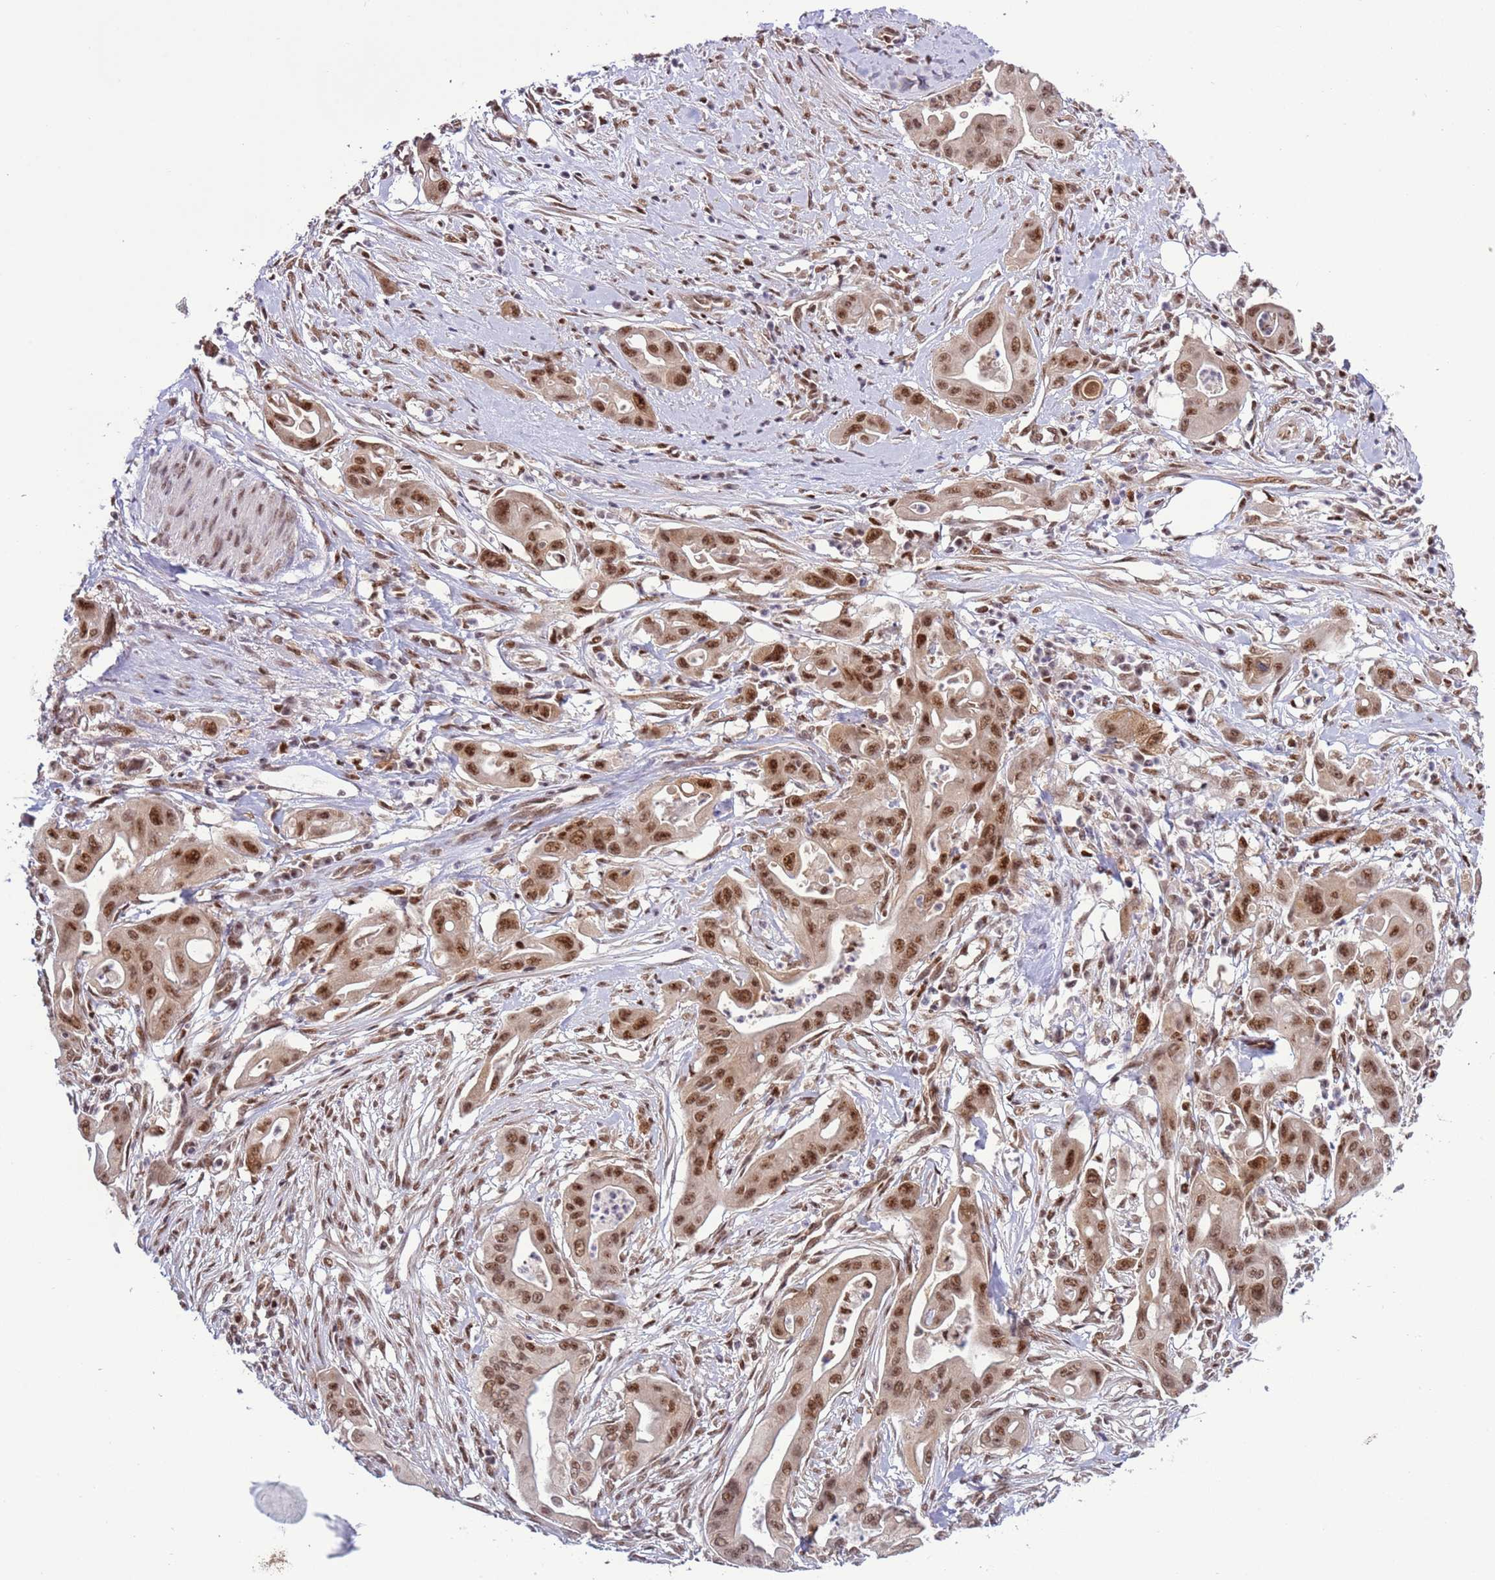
{"staining": {"intensity": "moderate", "quantity": ">75%", "location": "nuclear"}, "tissue": "ovarian cancer", "cell_type": "Tumor cells", "image_type": "cancer", "snomed": [{"axis": "morphology", "description": "Cystadenocarcinoma, mucinous, NOS"}, {"axis": "topography", "description": "Ovary"}], "caption": "DAB immunohistochemical staining of human mucinous cystadenocarcinoma (ovarian) shows moderate nuclear protein expression in about >75% of tumor cells. Immunohistochemistry stains the protein in brown and the nuclei are stained blue.", "gene": "PRPF6", "patient": {"sex": "female", "age": 70}}